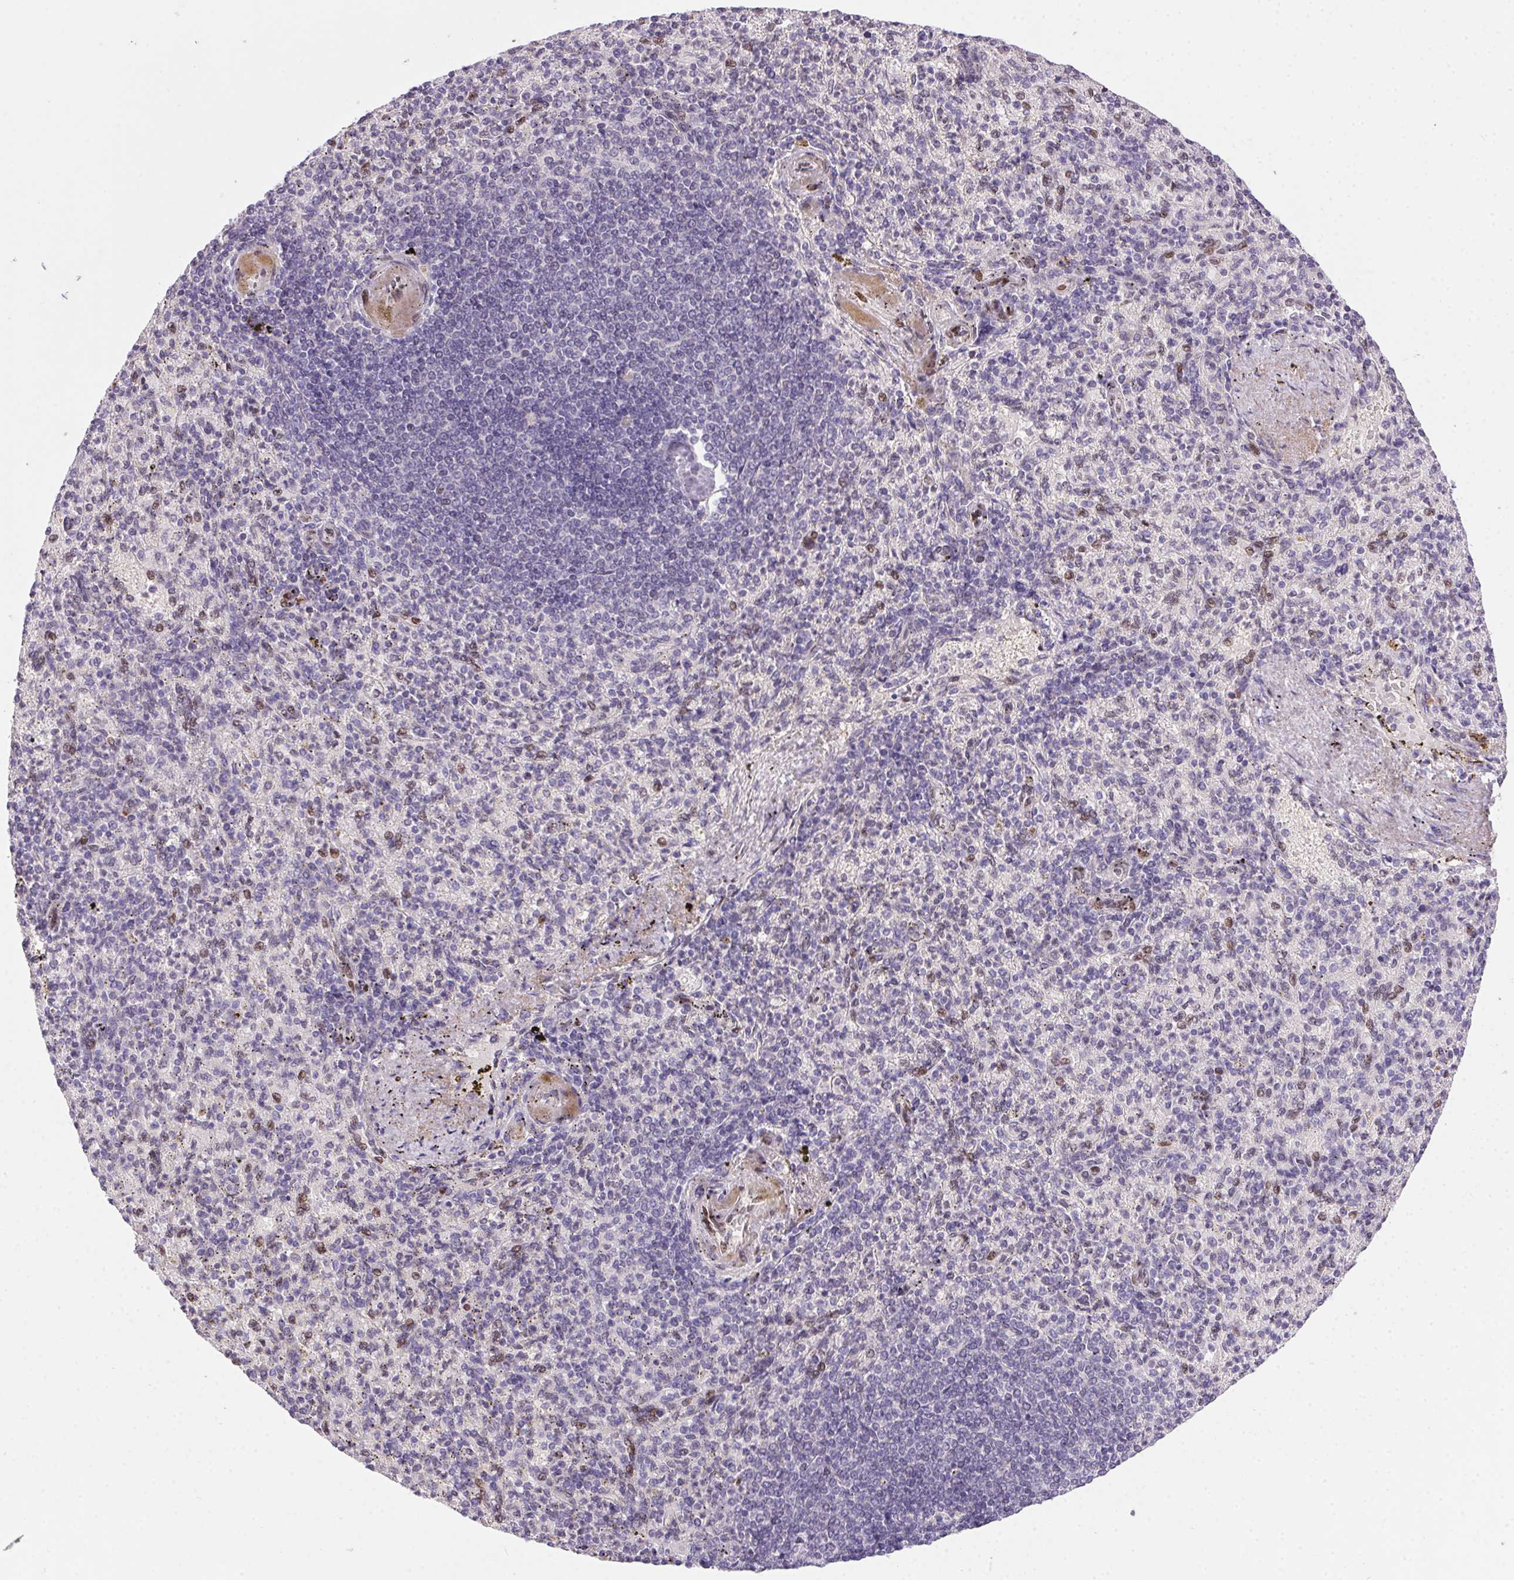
{"staining": {"intensity": "moderate", "quantity": "<25%", "location": "nuclear"}, "tissue": "spleen", "cell_type": "Cells in red pulp", "image_type": "normal", "snomed": [{"axis": "morphology", "description": "Normal tissue, NOS"}, {"axis": "topography", "description": "Spleen"}], "caption": "Immunohistochemistry of benign spleen exhibits low levels of moderate nuclear staining in about <25% of cells in red pulp. The staining is performed using DAB brown chromogen to label protein expression. The nuclei are counter-stained blue using hematoxylin.", "gene": "SP9", "patient": {"sex": "female", "age": 74}}